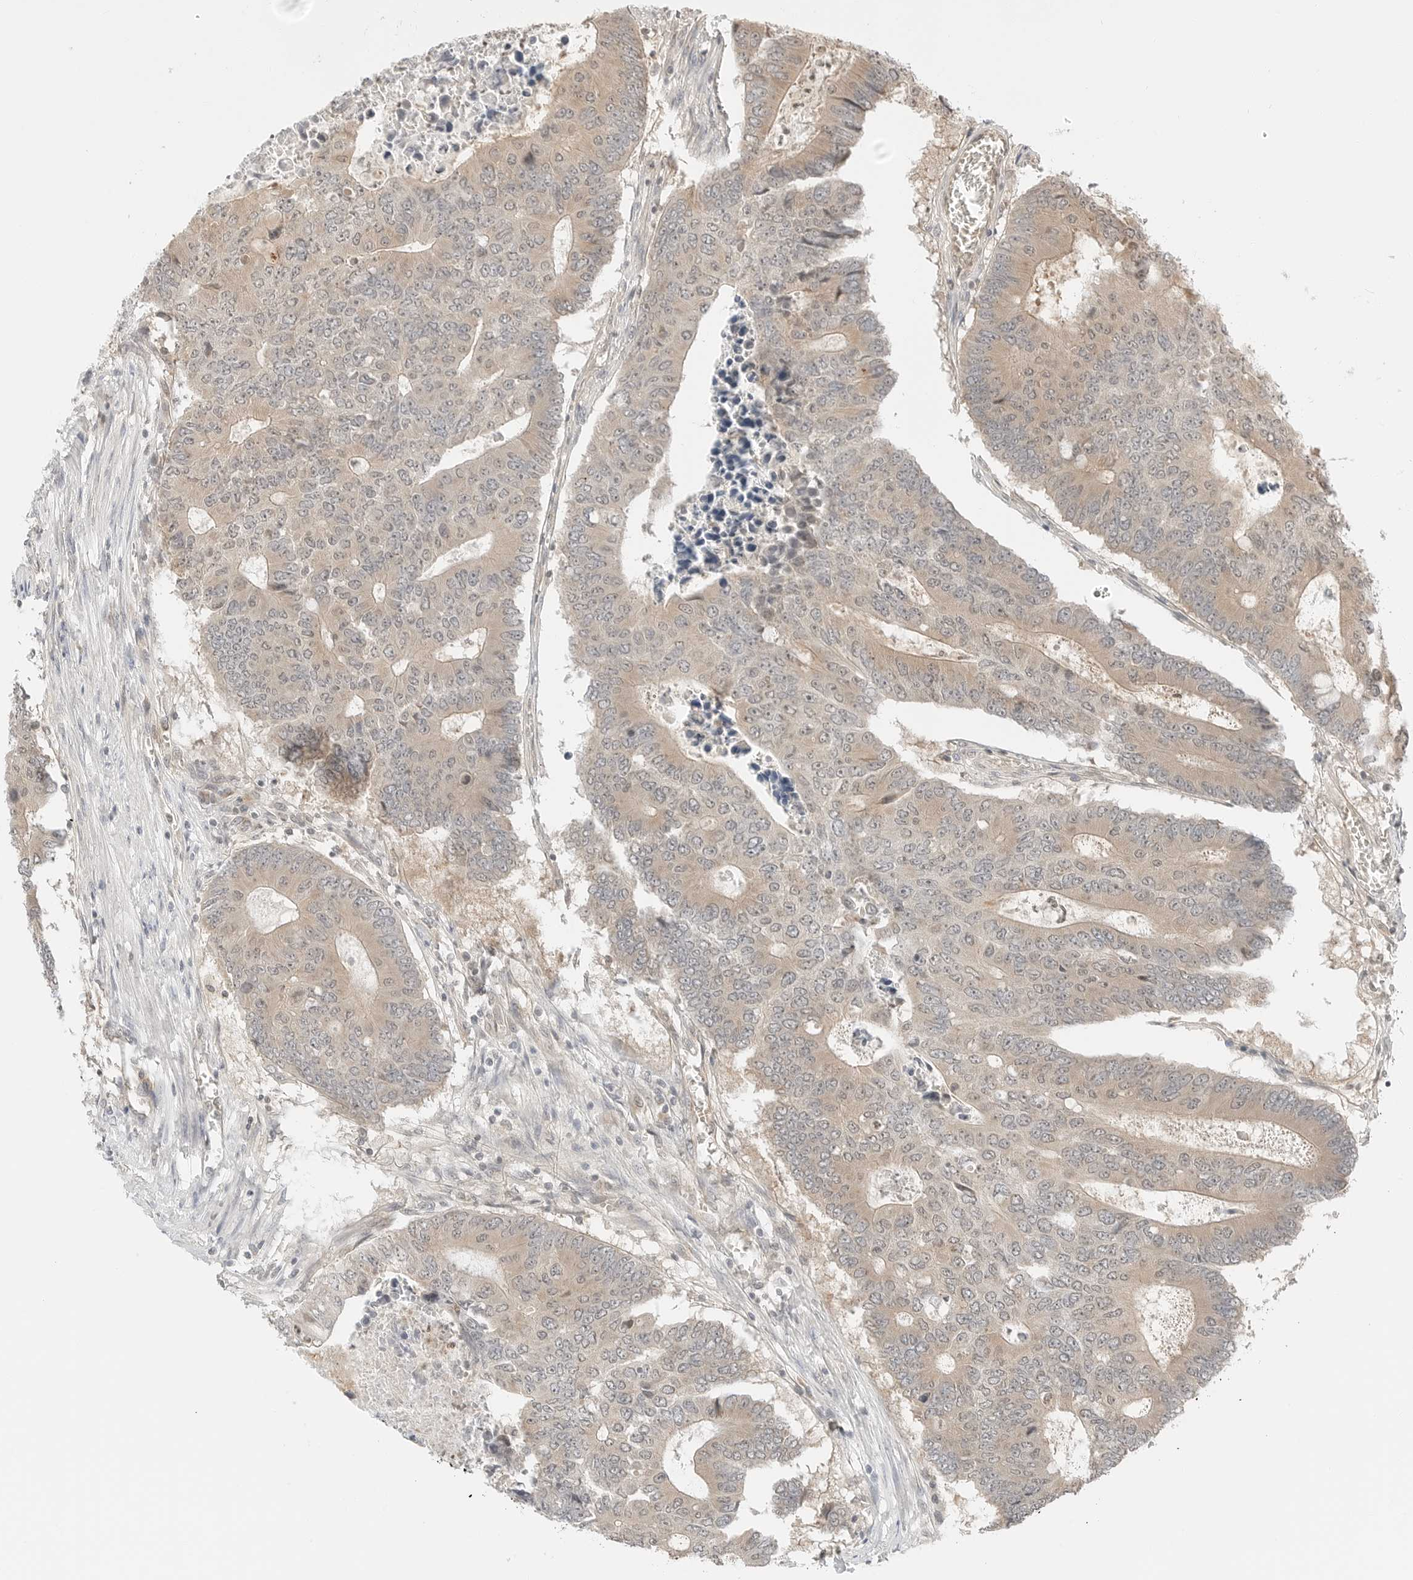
{"staining": {"intensity": "weak", "quantity": ">75%", "location": "cytoplasmic/membranous,nuclear"}, "tissue": "colorectal cancer", "cell_type": "Tumor cells", "image_type": "cancer", "snomed": [{"axis": "morphology", "description": "Adenocarcinoma, NOS"}, {"axis": "topography", "description": "Colon"}], "caption": "Immunohistochemistry (DAB (3,3'-diaminobenzidine)) staining of colorectal adenocarcinoma shows weak cytoplasmic/membranous and nuclear protein positivity in about >75% of tumor cells.", "gene": "IQCC", "patient": {"sex": "male", "age": 87}}